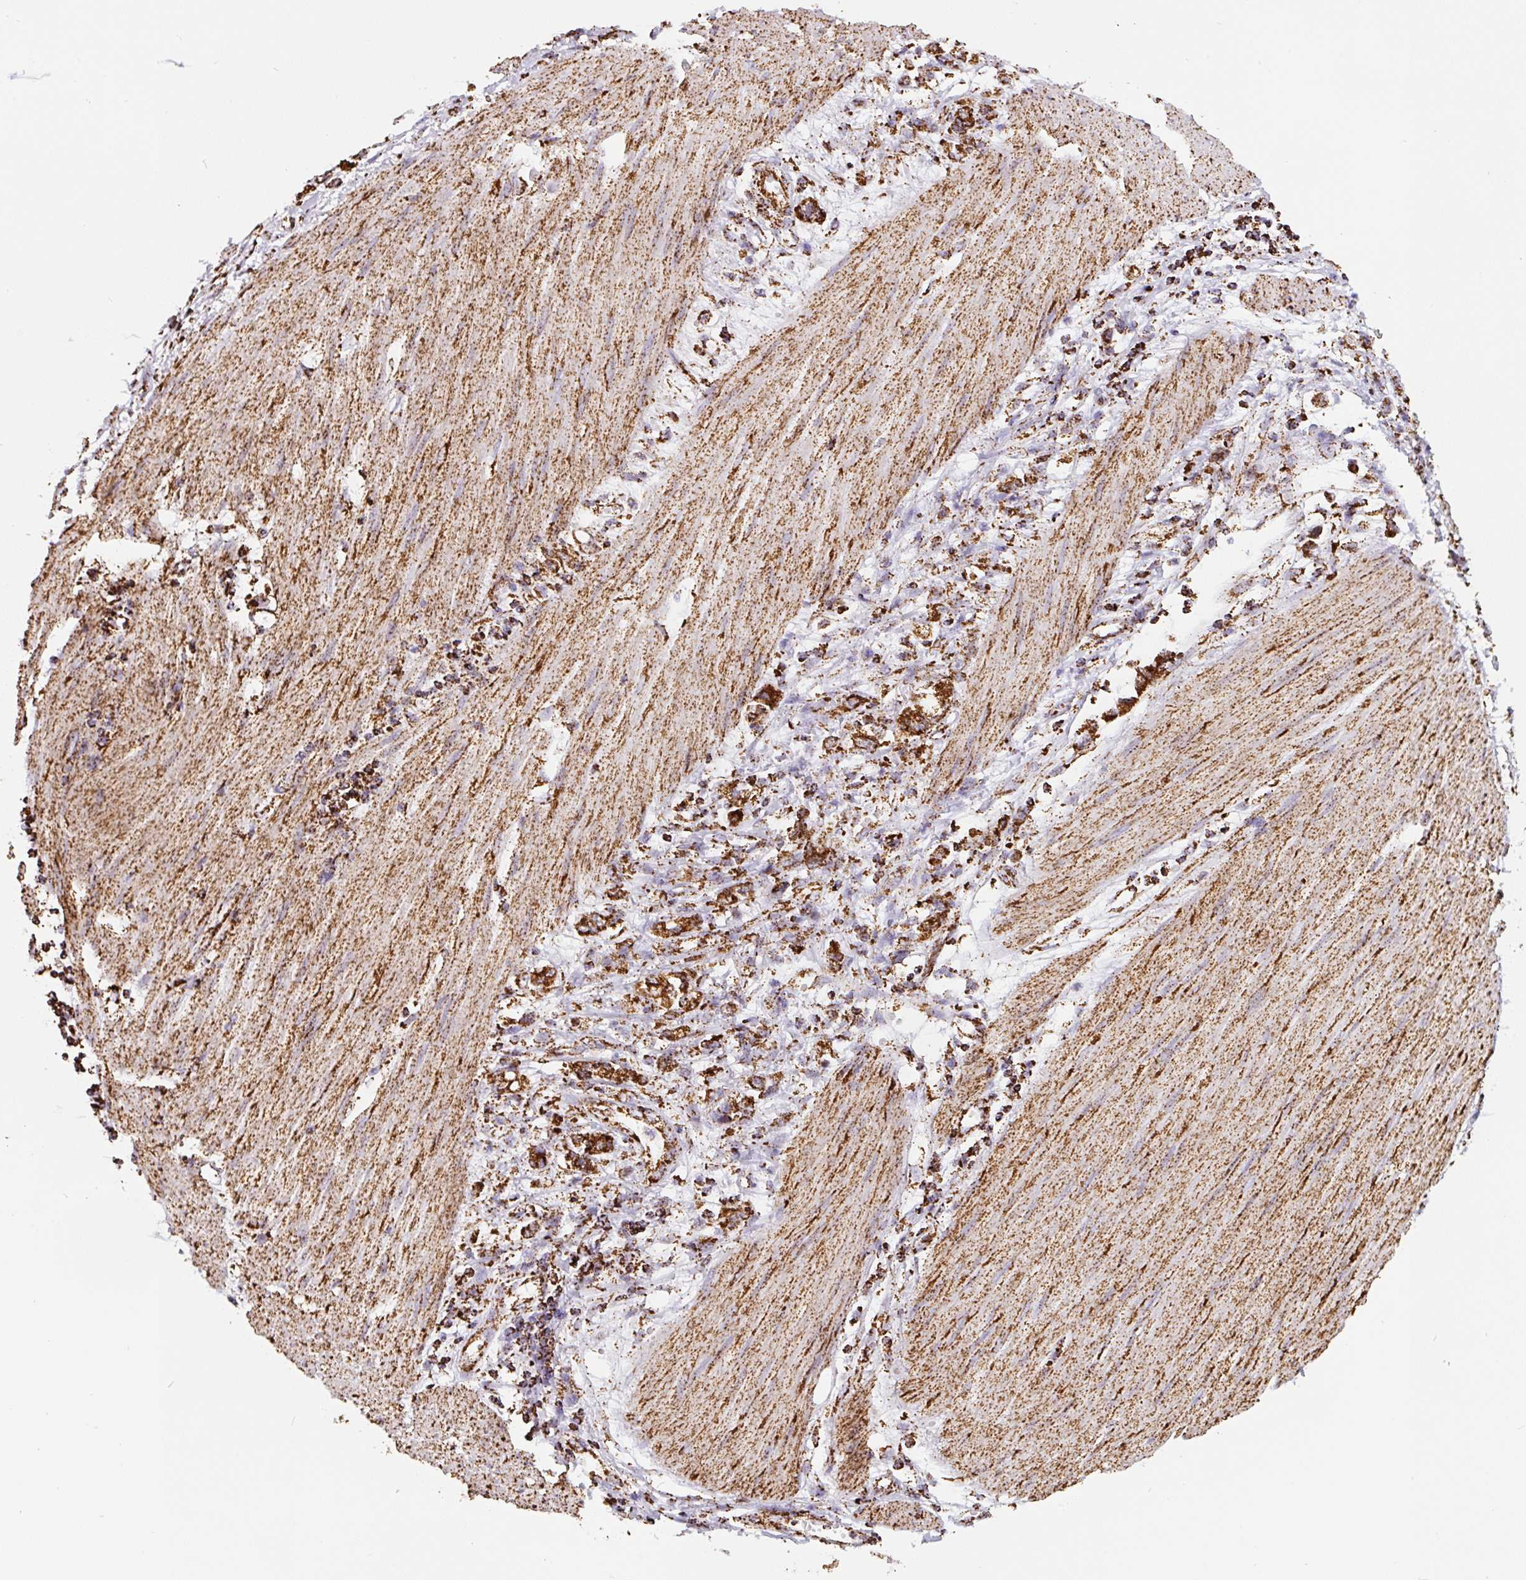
{"staining": {"intensity": "strong", "quantity": ">75%", "location": "cytoplasmic/membranous"}, "tissue": "stomach cancer", "cell_type": "Tumor cells", "image_type": "cancer", "snomed": [{"axis": "morphology", "description": "Adenocarcinoma, NOS"}, {"axis": "topography", "description": "Stomach"}], "caption": "There is high levels of strong cytoplasmic/membranous positivity in tumor cells of adenocarcinoma (stomach), as demonstrated by immunohistochemical staining (brown color).", "gene": "ATP5F1A", "patient": {"sex": "female", "age": 76}}